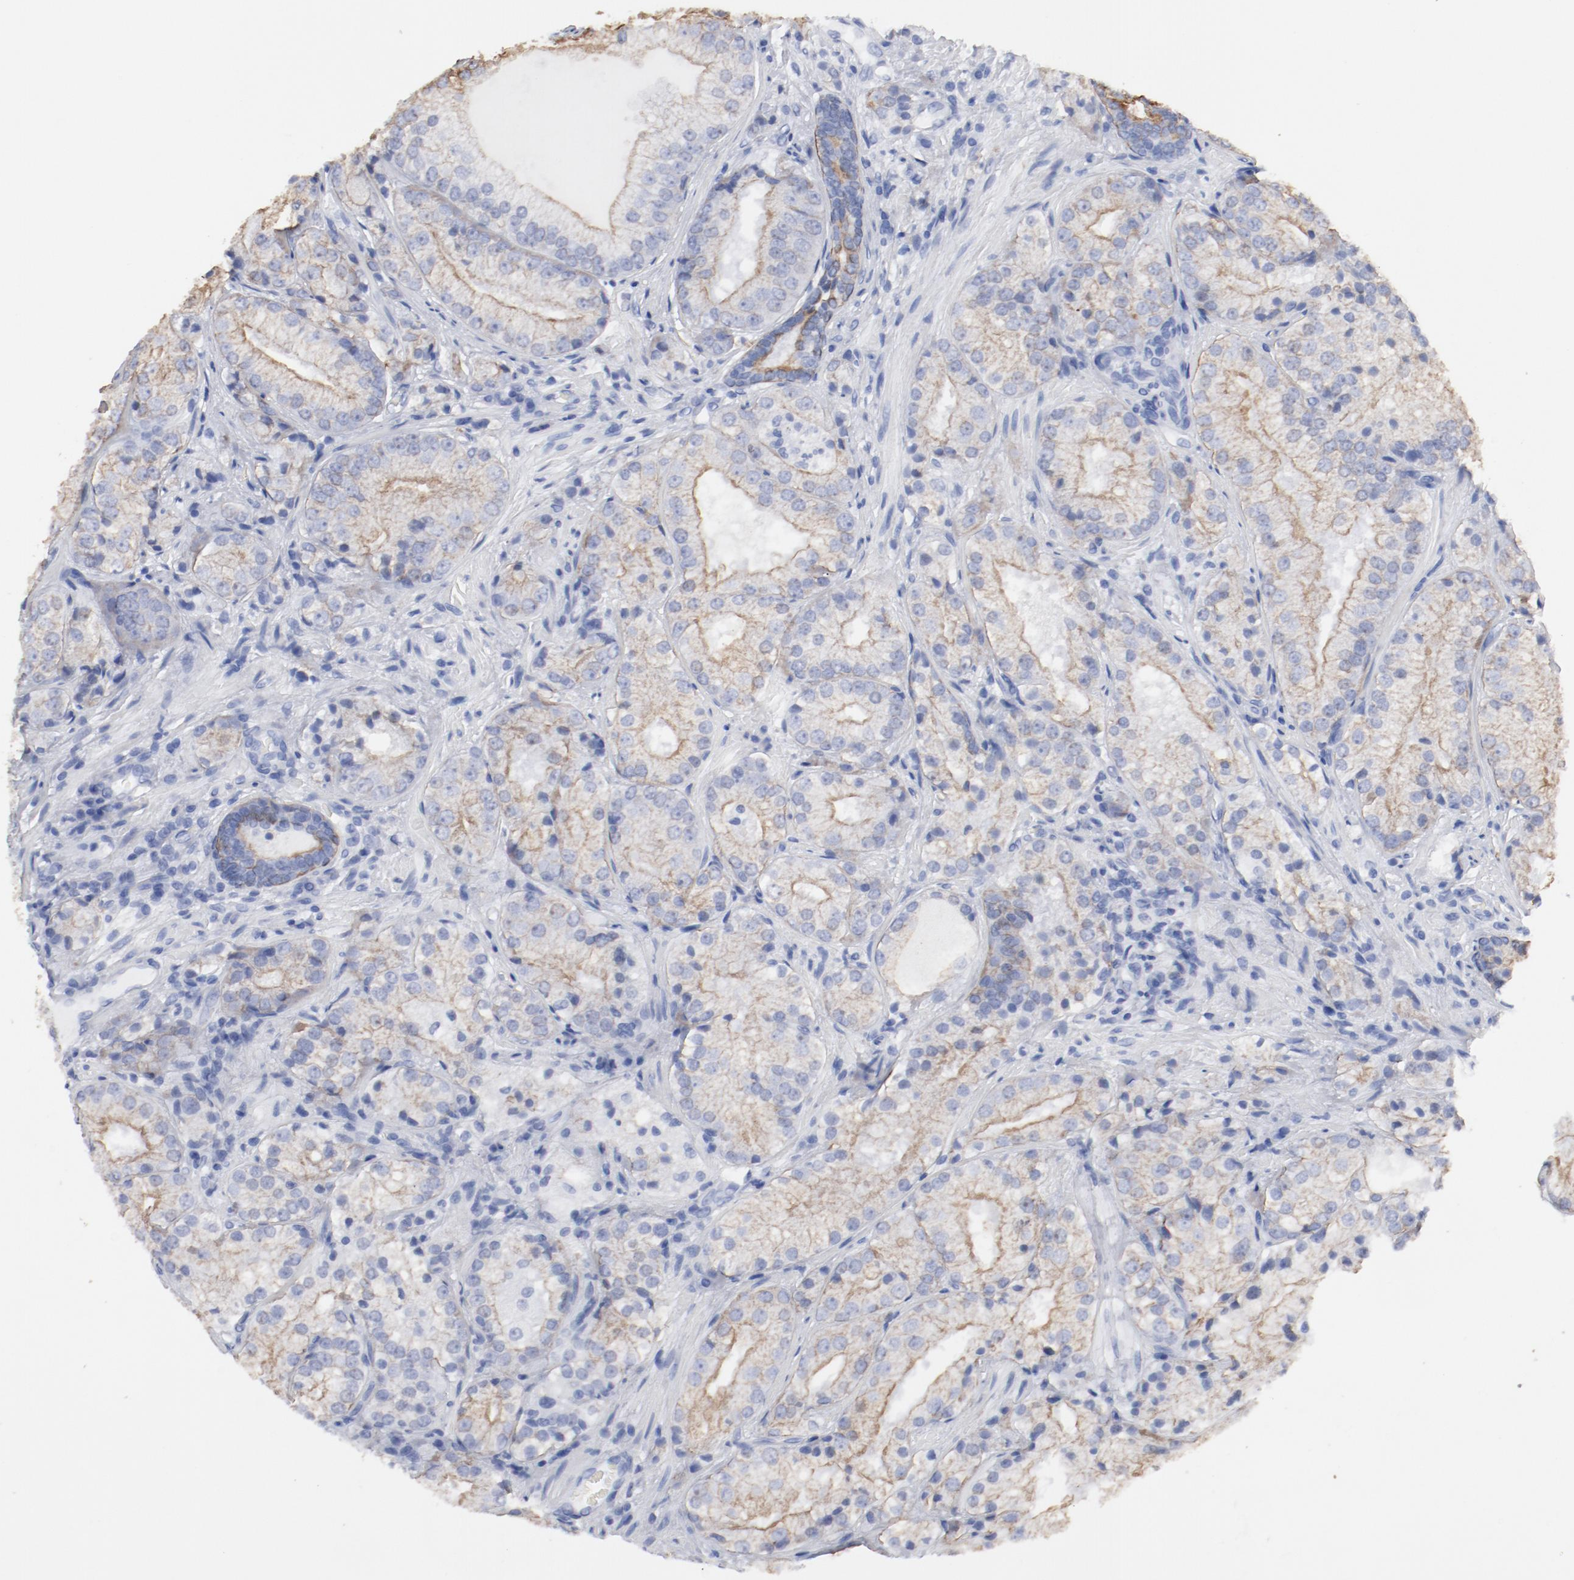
{"staining": {"intensity": "strong", "quantity": ">75%", "location": "cytoplasmic/membranous"}, "tissue": "prostate cancer", "cell_type": "Tumor cells", "image_type": "cancer", "snomed": [{"axis": "morphology", "description": "Adenocarcinoma, Low grade"}, {"axis": "topography", "description": "Prostate"}], "caption": "Approximately >75% of tumor cells in human prostate low-grade adenocarcinoma demonstrate strong cytoplasmic/membranous protein positivity as visualized by brown immunohistochemical staining.", "gene": "TSPAN6", "patient": {"sex": "male", "age": 60}}